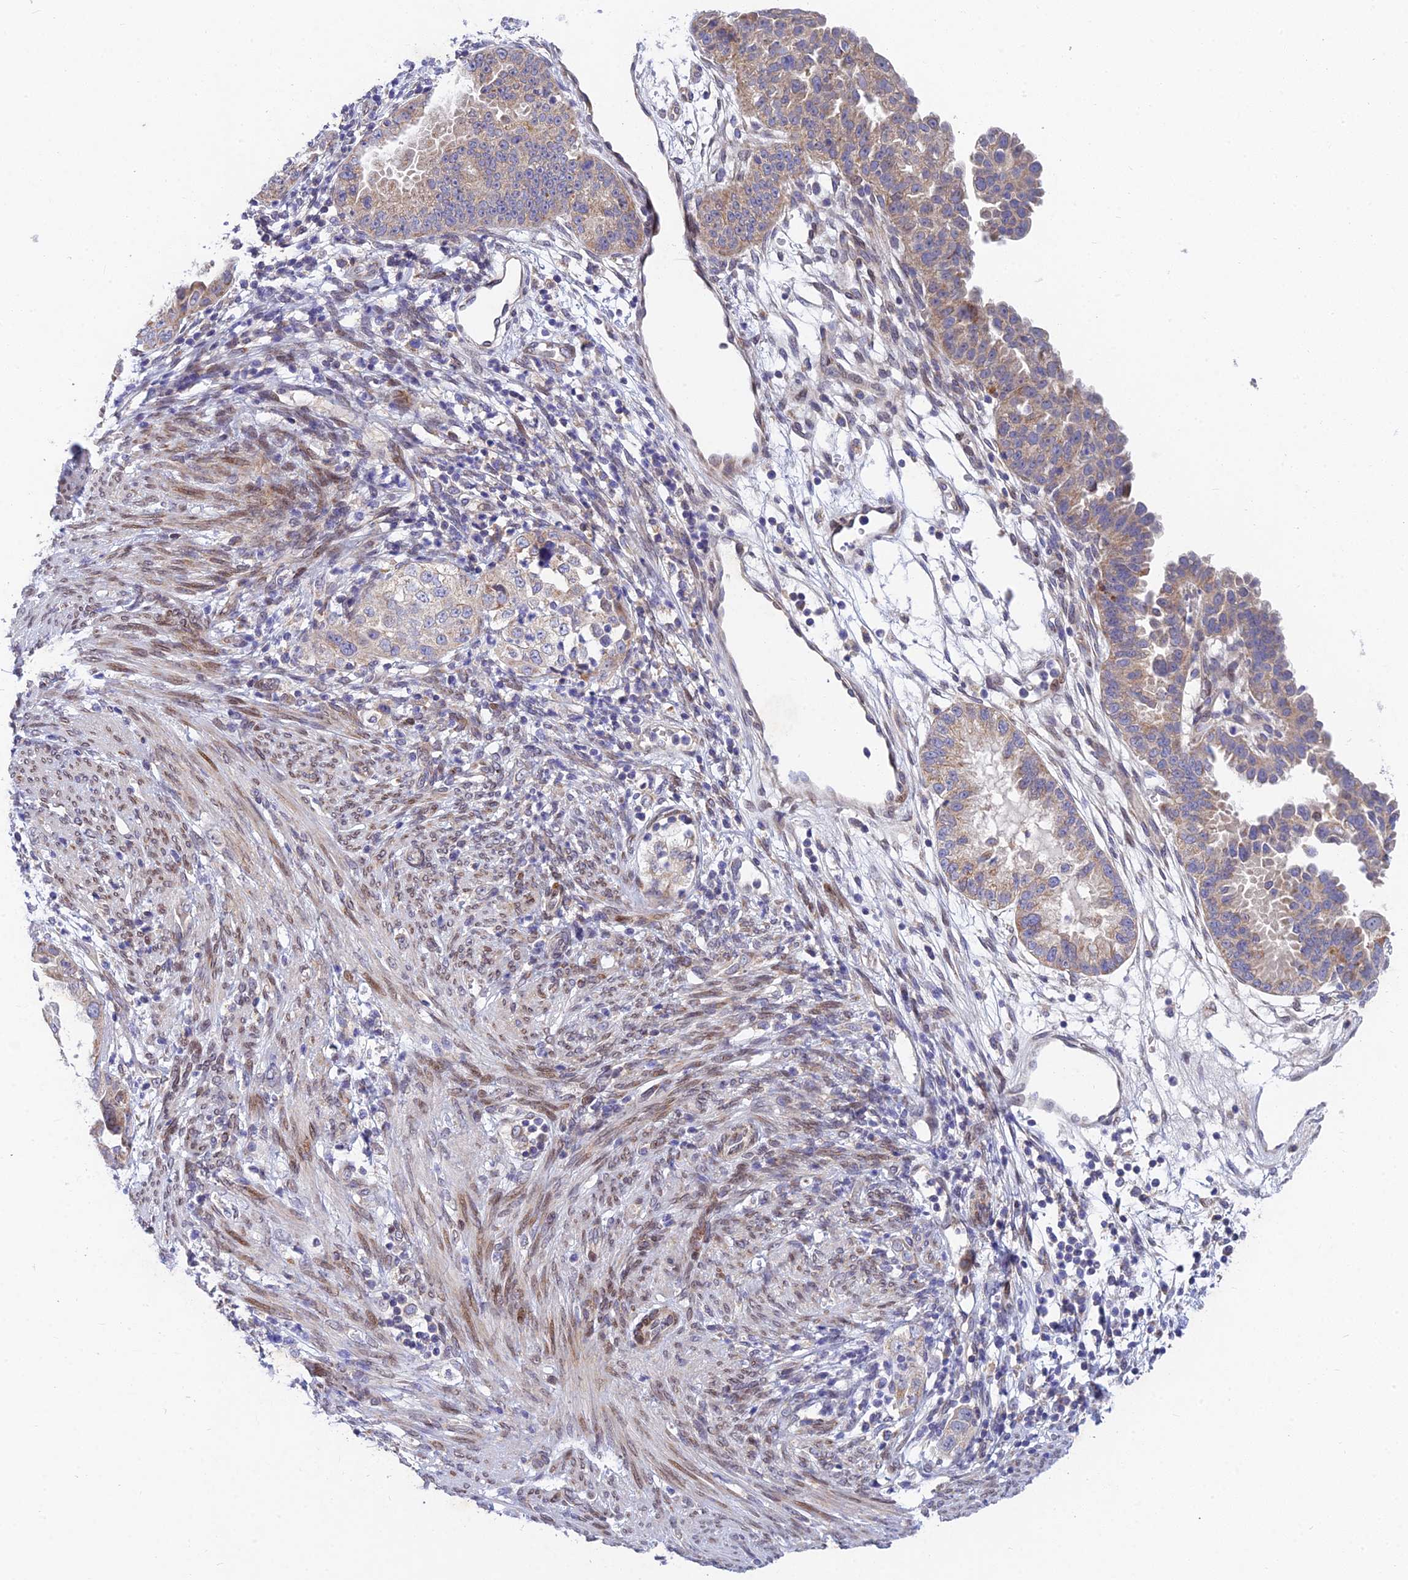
{"staining": {"intensity": "weak", "quantity": ">75%", "location": "cytoplasmic/membranous"}, "tissue": "endometrial cancer", "cell_type": "Tumor cells", "image_type": "cancer", "snomed": [{"axis": "morphology", "description": "Adenocarcinoma, NOS"}, {"axis": "topography", "description": "Endometrium"}], "caption": "Immunohistochemical staining of human endometrial cancer demonstrates weak cytoplasmic/membranous protein staining in approximately >75% of tumor cells.", "gene": "MGAT2", "patient": {"sex": "female", "age": 85}}